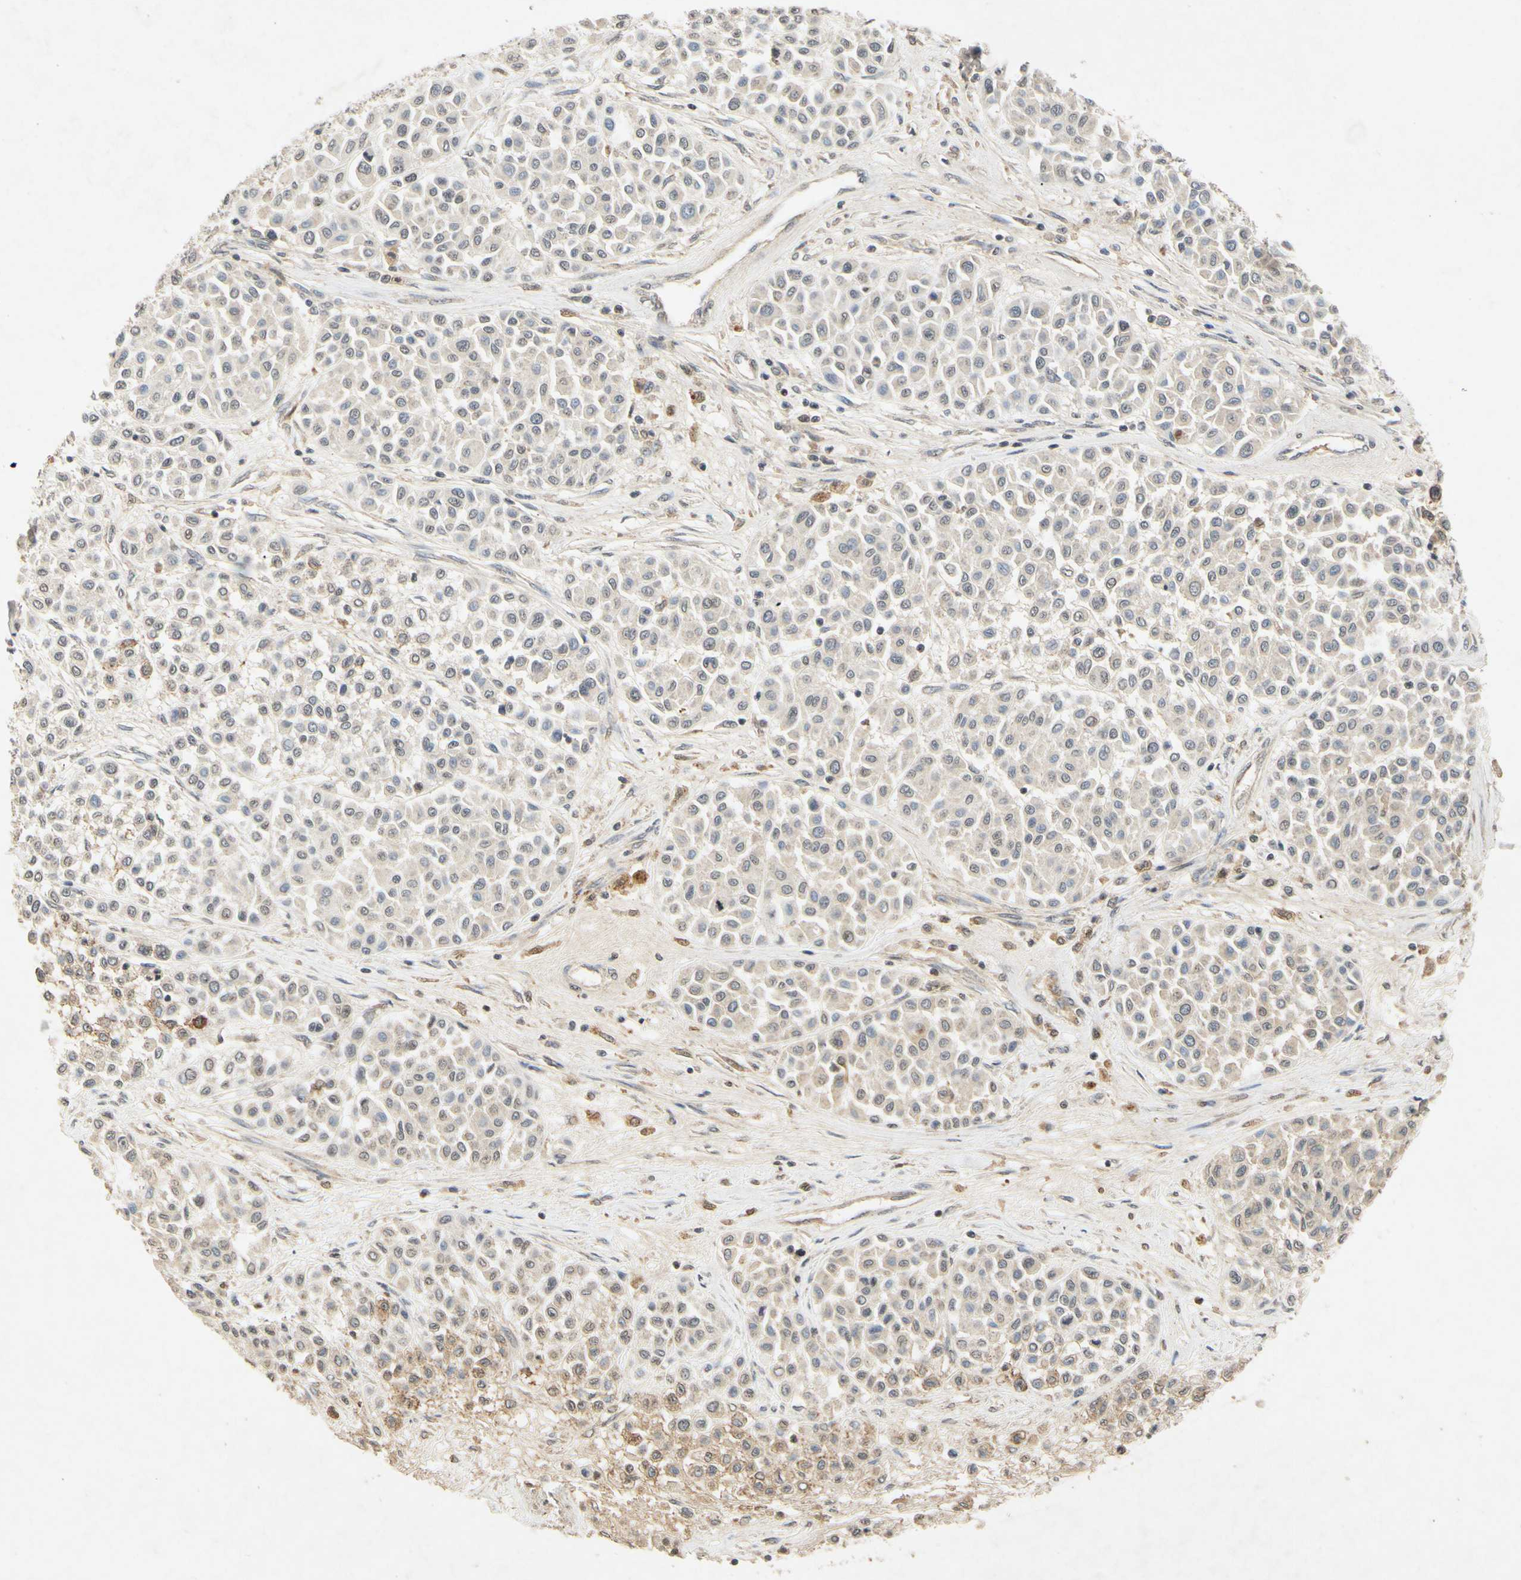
{"staining": {"intensity": "negative", "quantity": "none", "location": "none"}, "tissue": "melanoma", "cell_type": "Tumor cells", "image_type": "cancer", "snomed": [{"axis": "morphology", "description": "Malignant melanoma, Metastatic site"}, {"axis": "topography", "description": "Soft tissue"}], "caption": "High magnification brightfield microscopy of malignant melanoma (metastatic site) stained with DAB (3,3'-diaminobenzidine) (brown) and counterstained with hematoxylin (blue): tumor cells show no significant positivity.", "gene": "CP", "patient": {"sex": "male", "age": 41}}